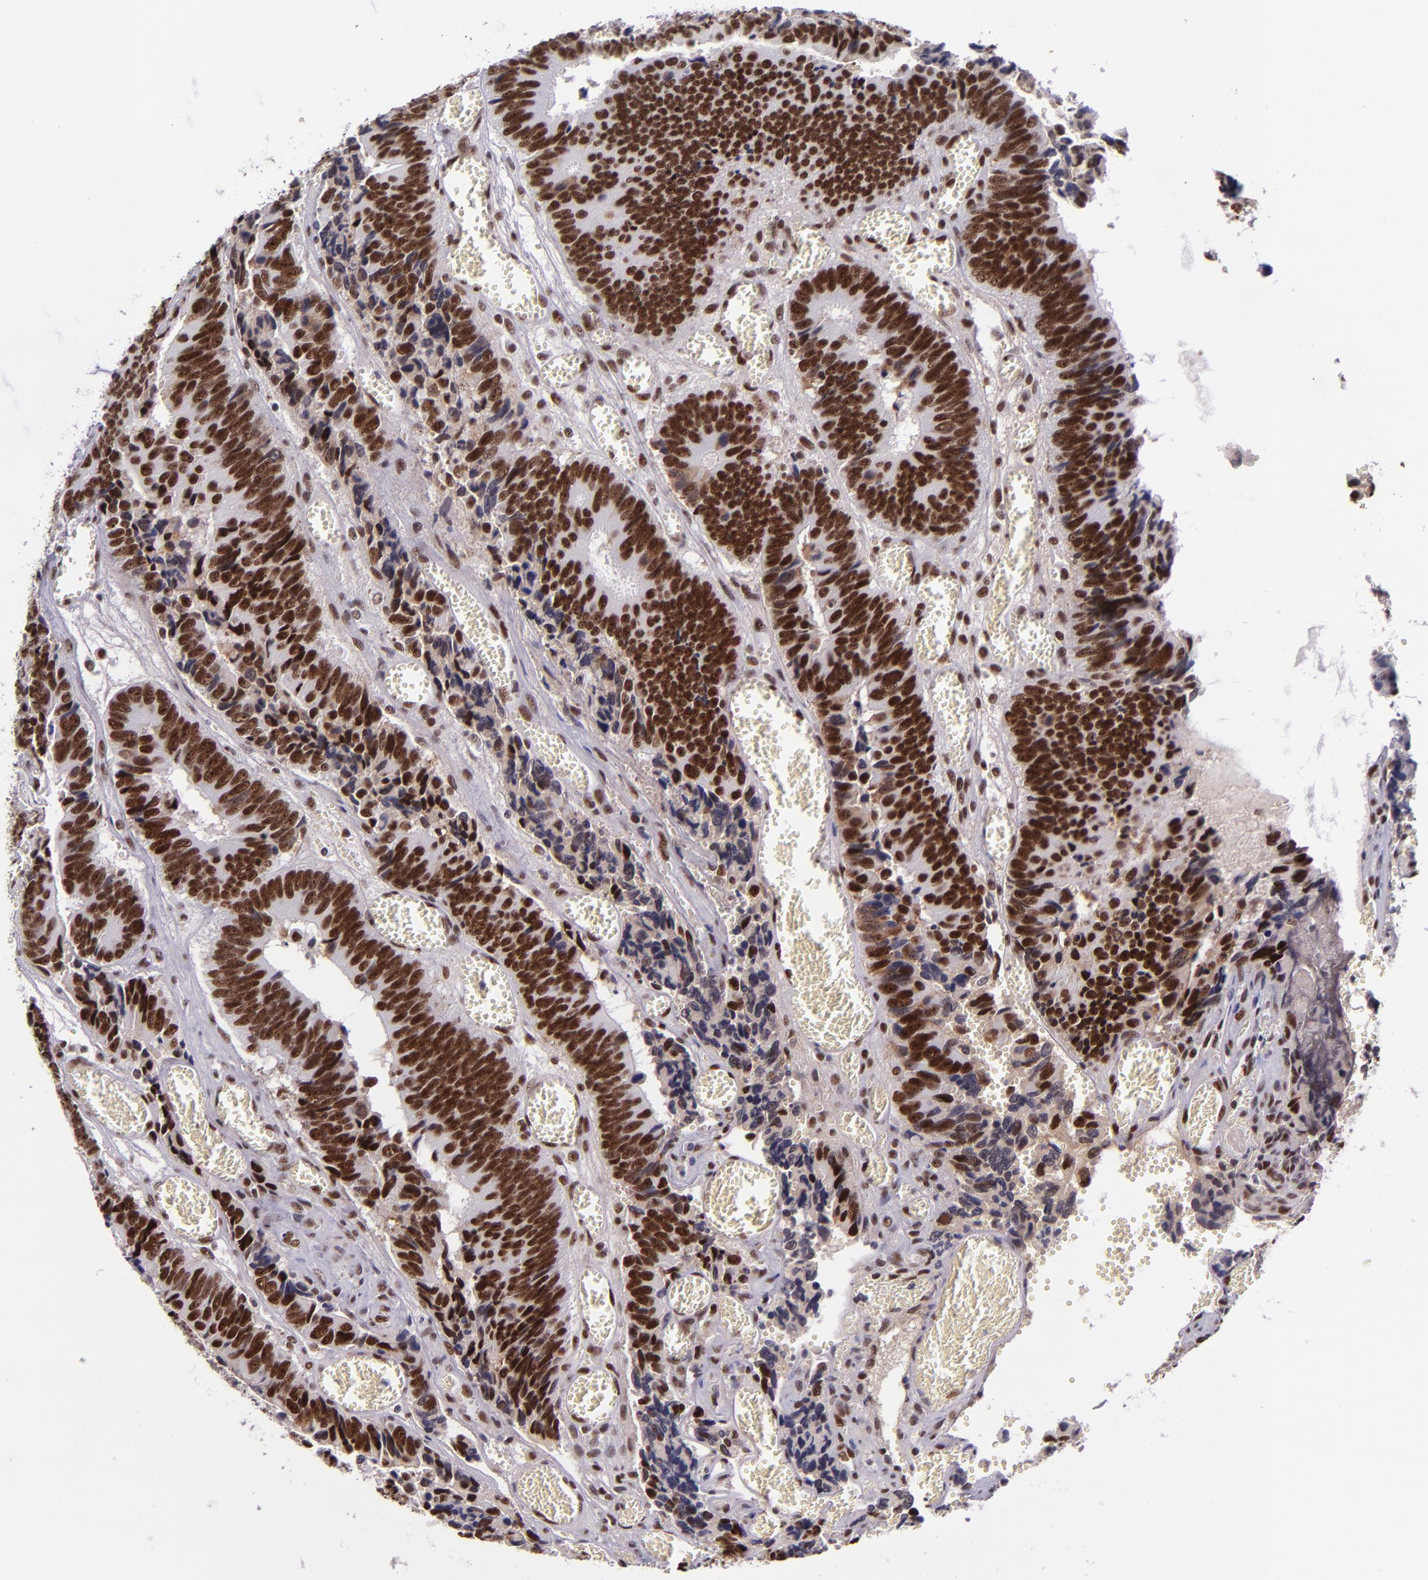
{"staining": {"intensity": "strong", "quantity": ">75%", "location": "nuclear"}, "tissue": "colorectal cancer", "cell_type": "Tumor cells", "image_type": "cancer", "snomed": [{"axis": "morphology", "description": "Adenocarcinoma, NOS"}, {"axis": "topography", "description": "Colon"}], "caption": "Immunohistochemical staining of colorectal cancer (adenocarcinoma) shows strong nuclear protein staining in about >75% of tumor cells. (DAB (3,3'-diaminobenzidine) IHC, brown staining for protein, blue staining for nuclei).", "gene": "GPKOW", "patient": {"sex": "male", "age": 72}}